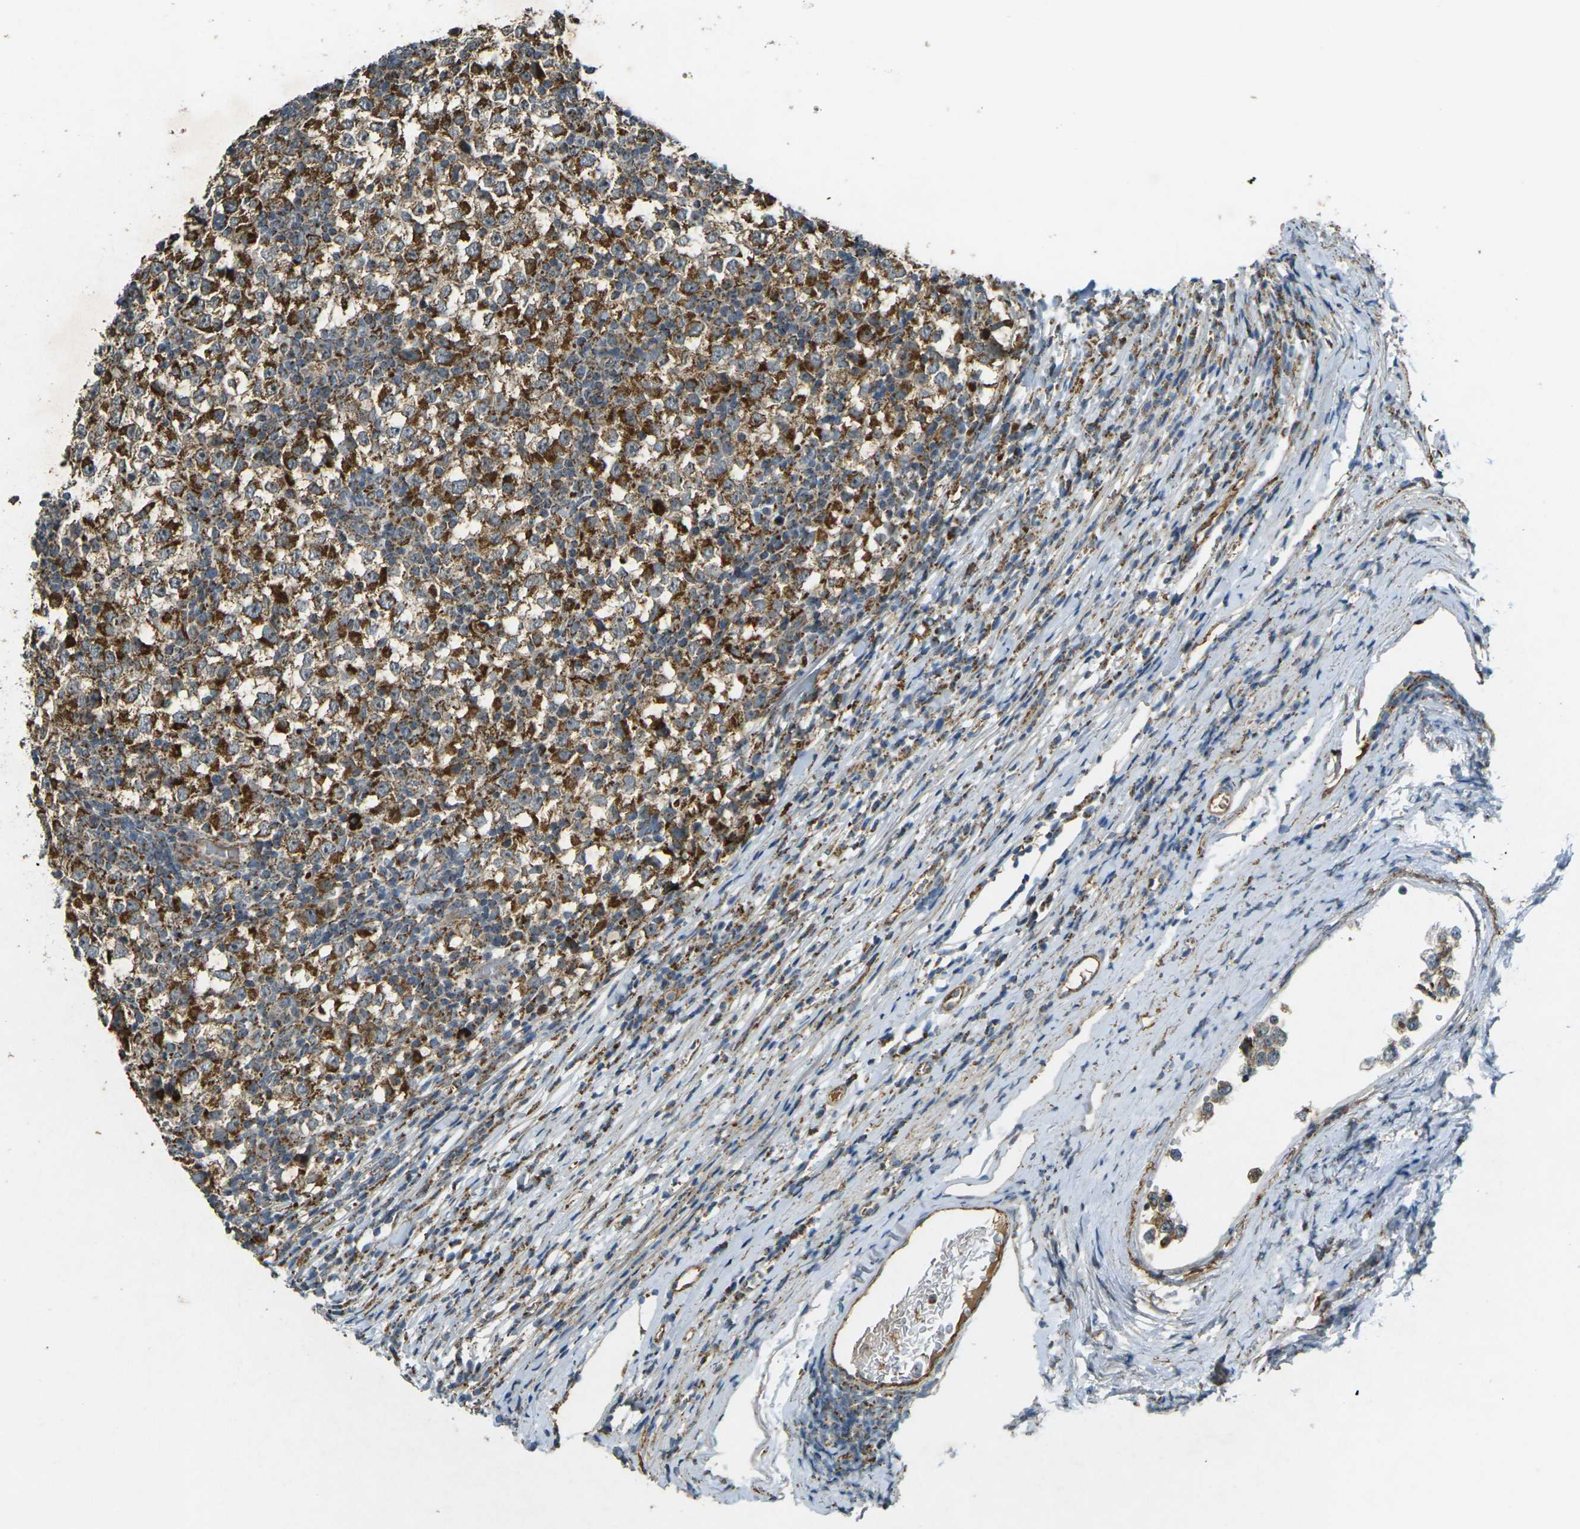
{"staining": {"intensity": "strong", "quantity": ">75%", "location": "cytoplasmic/membranous"}, "tissue": "testis cancer", "cell_type": "Tumor cells", "image_type": "cancer", "snomed": [{"axis": "morphology", "description": "Seminoma, NOS"}, {"axis": "topography", "description": "Testis"}], "caption": "Brown immunohistochemical staining in human testis seminoma demonstrates strong cytoplasmic/membranous expression in approximately >75% of tumor cells.", "gene": "IGF1R", "patient": {"sex": "male", "age": 65}}